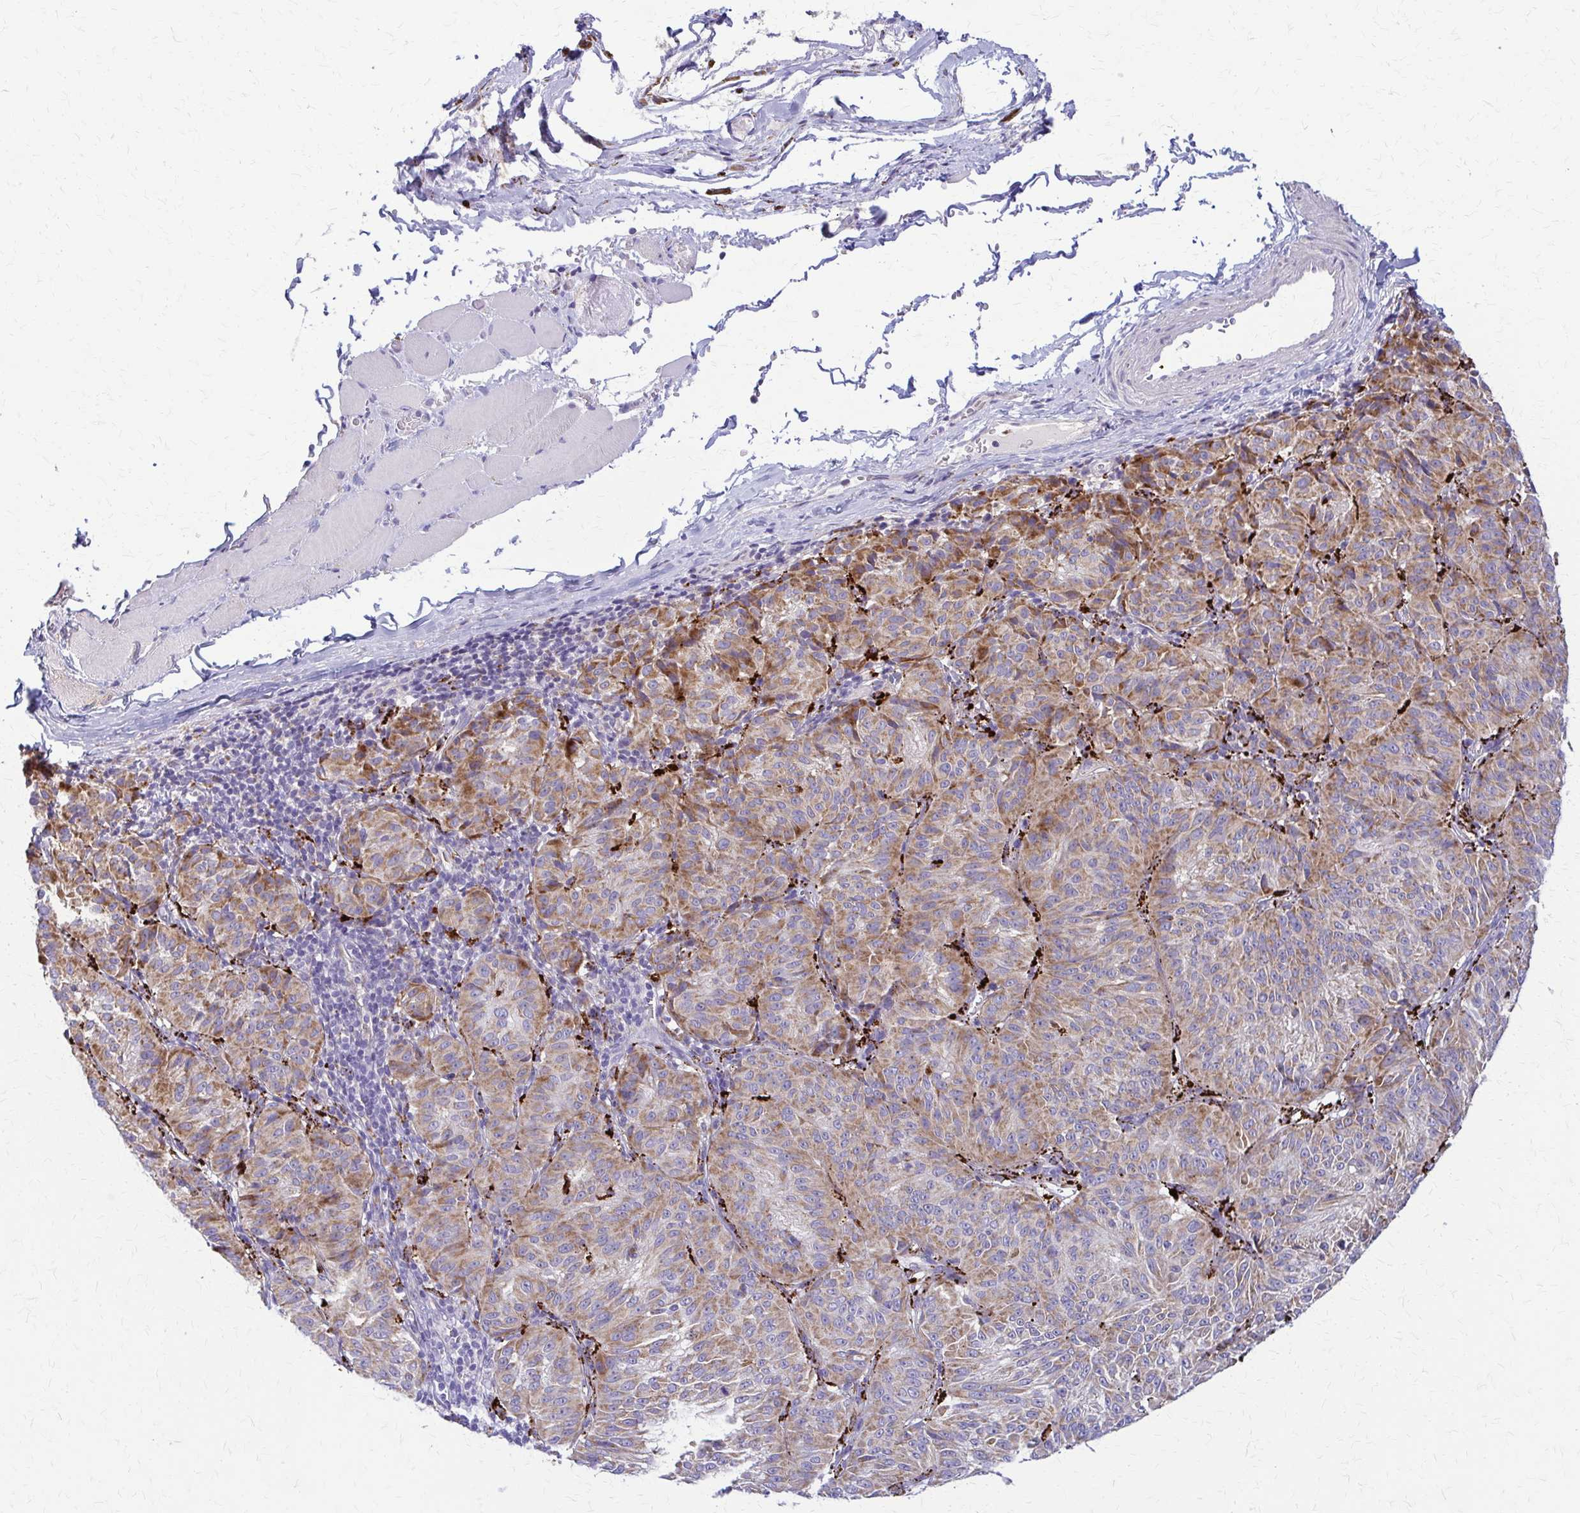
{"staining": {"intensity": "moderate", "quantity": "25%-75%", "location": "cytoplasmic/membranous"}, "tissue": "melanoma", "cell_type": "Tumor cells", "image_type": "cancer", "snomed": [{"axis": "morphology", "description": "Malignant melanoma, NOS"}, {"axis": "topography", "description": "Skin"}], "caption": "Melanoma stained with a protein marker reveals moderate staining in tumor cells.", "gene": "SAMD13", "patient": {"sex": "female", "age": 72}}